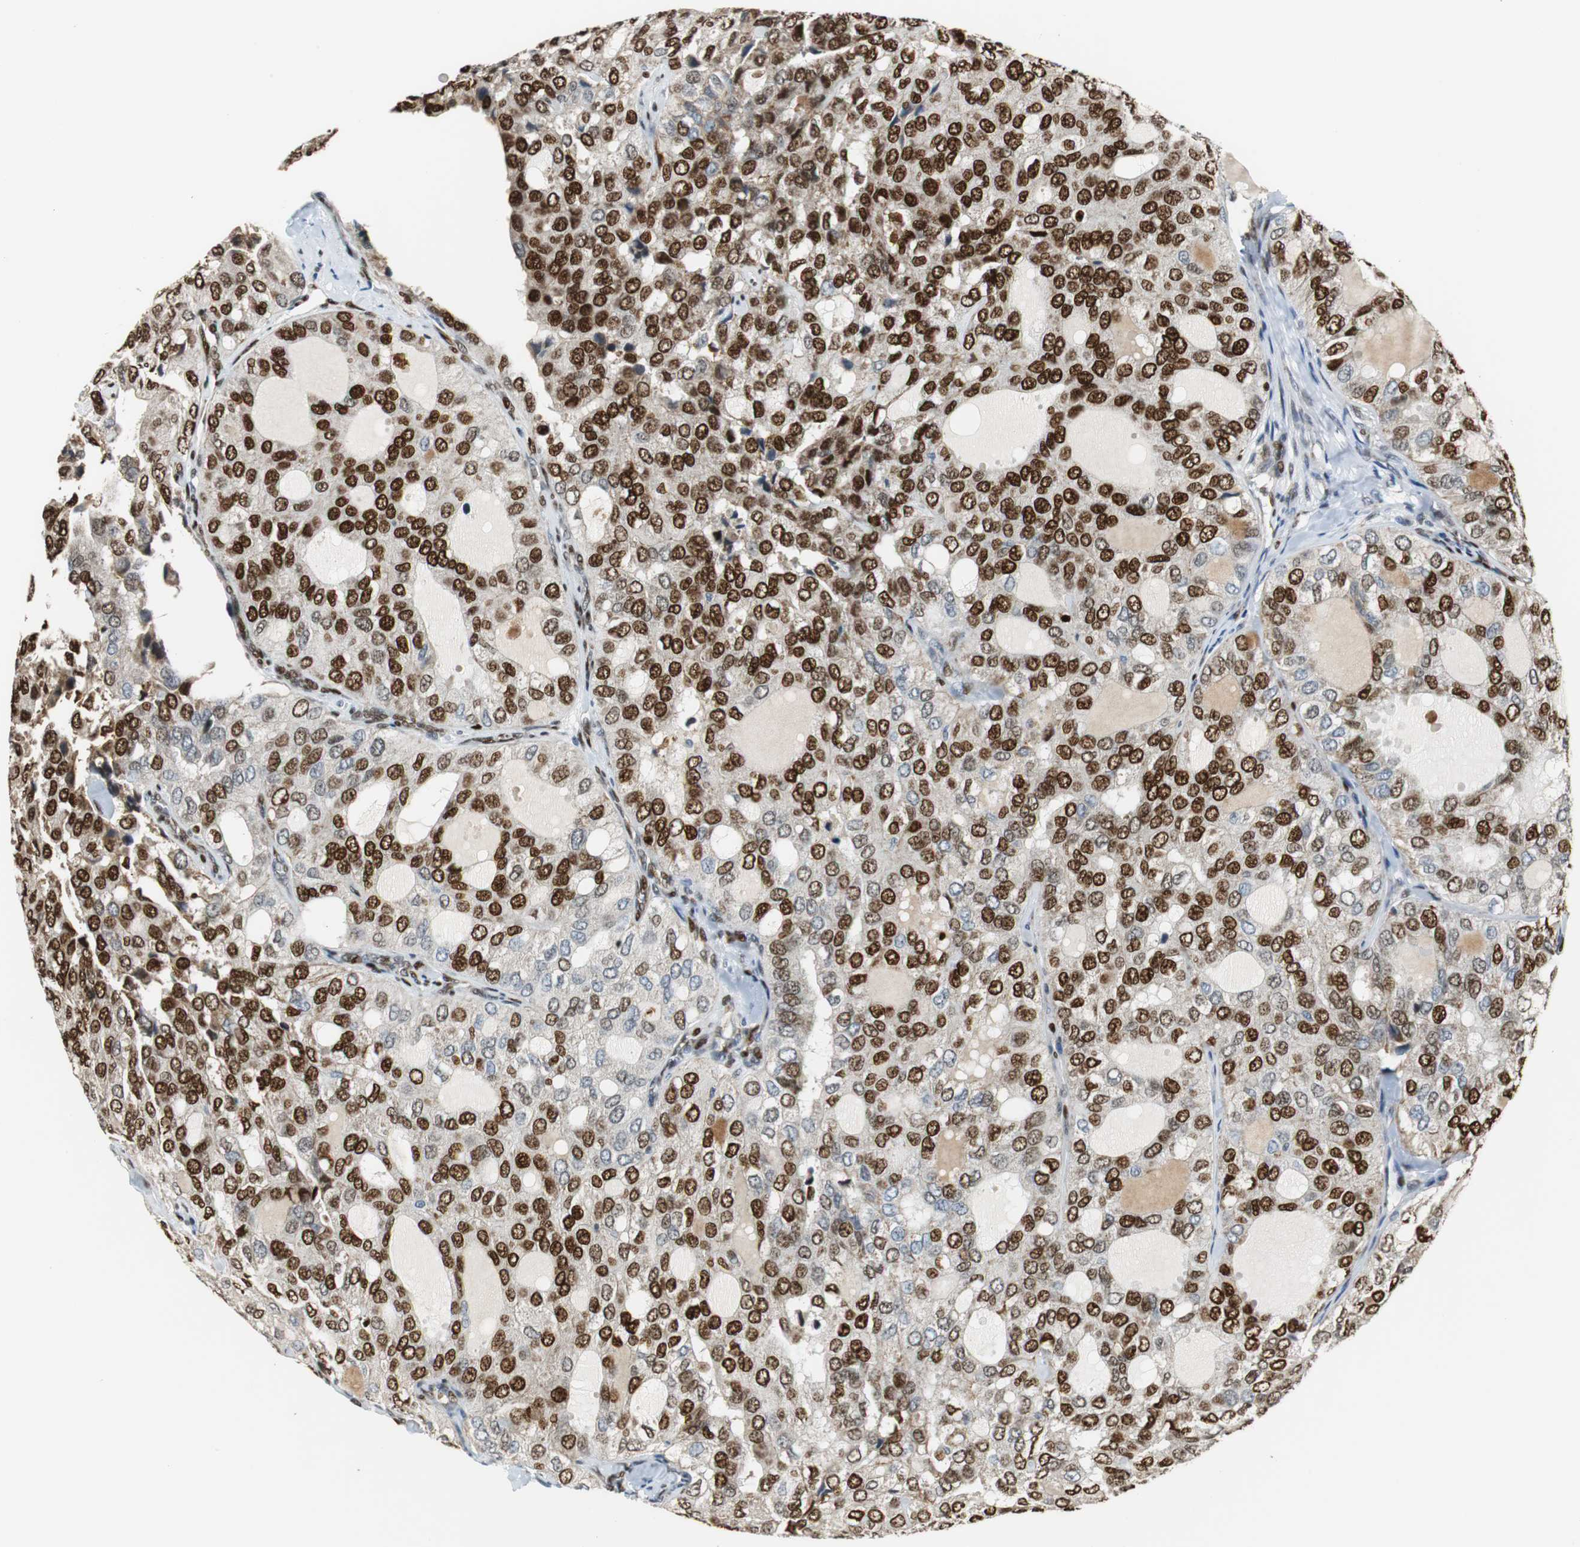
{"staining": {"intensity": "strong", "quantity": "25%-75%", "location": "nuclear"}, "tissue": "thyroid cancer", "cell_type": "Tumor cells", "image_type": "cancer", "snomed": [{"axis": "morphology", "description": "Follicular adenoma carcinoma, NOS"}, {"axis": "topography", "description": "Thyroid gland"}], "caption": "Approximately 25%-75% of tumor cells in follicular adenoma carcinoma (thyroid) display strong nuclear protein positivity as visualized by brown immunohistochemical staining.", "gene": "HDAC1", "patient": {"sex": "male", "age": 75}}